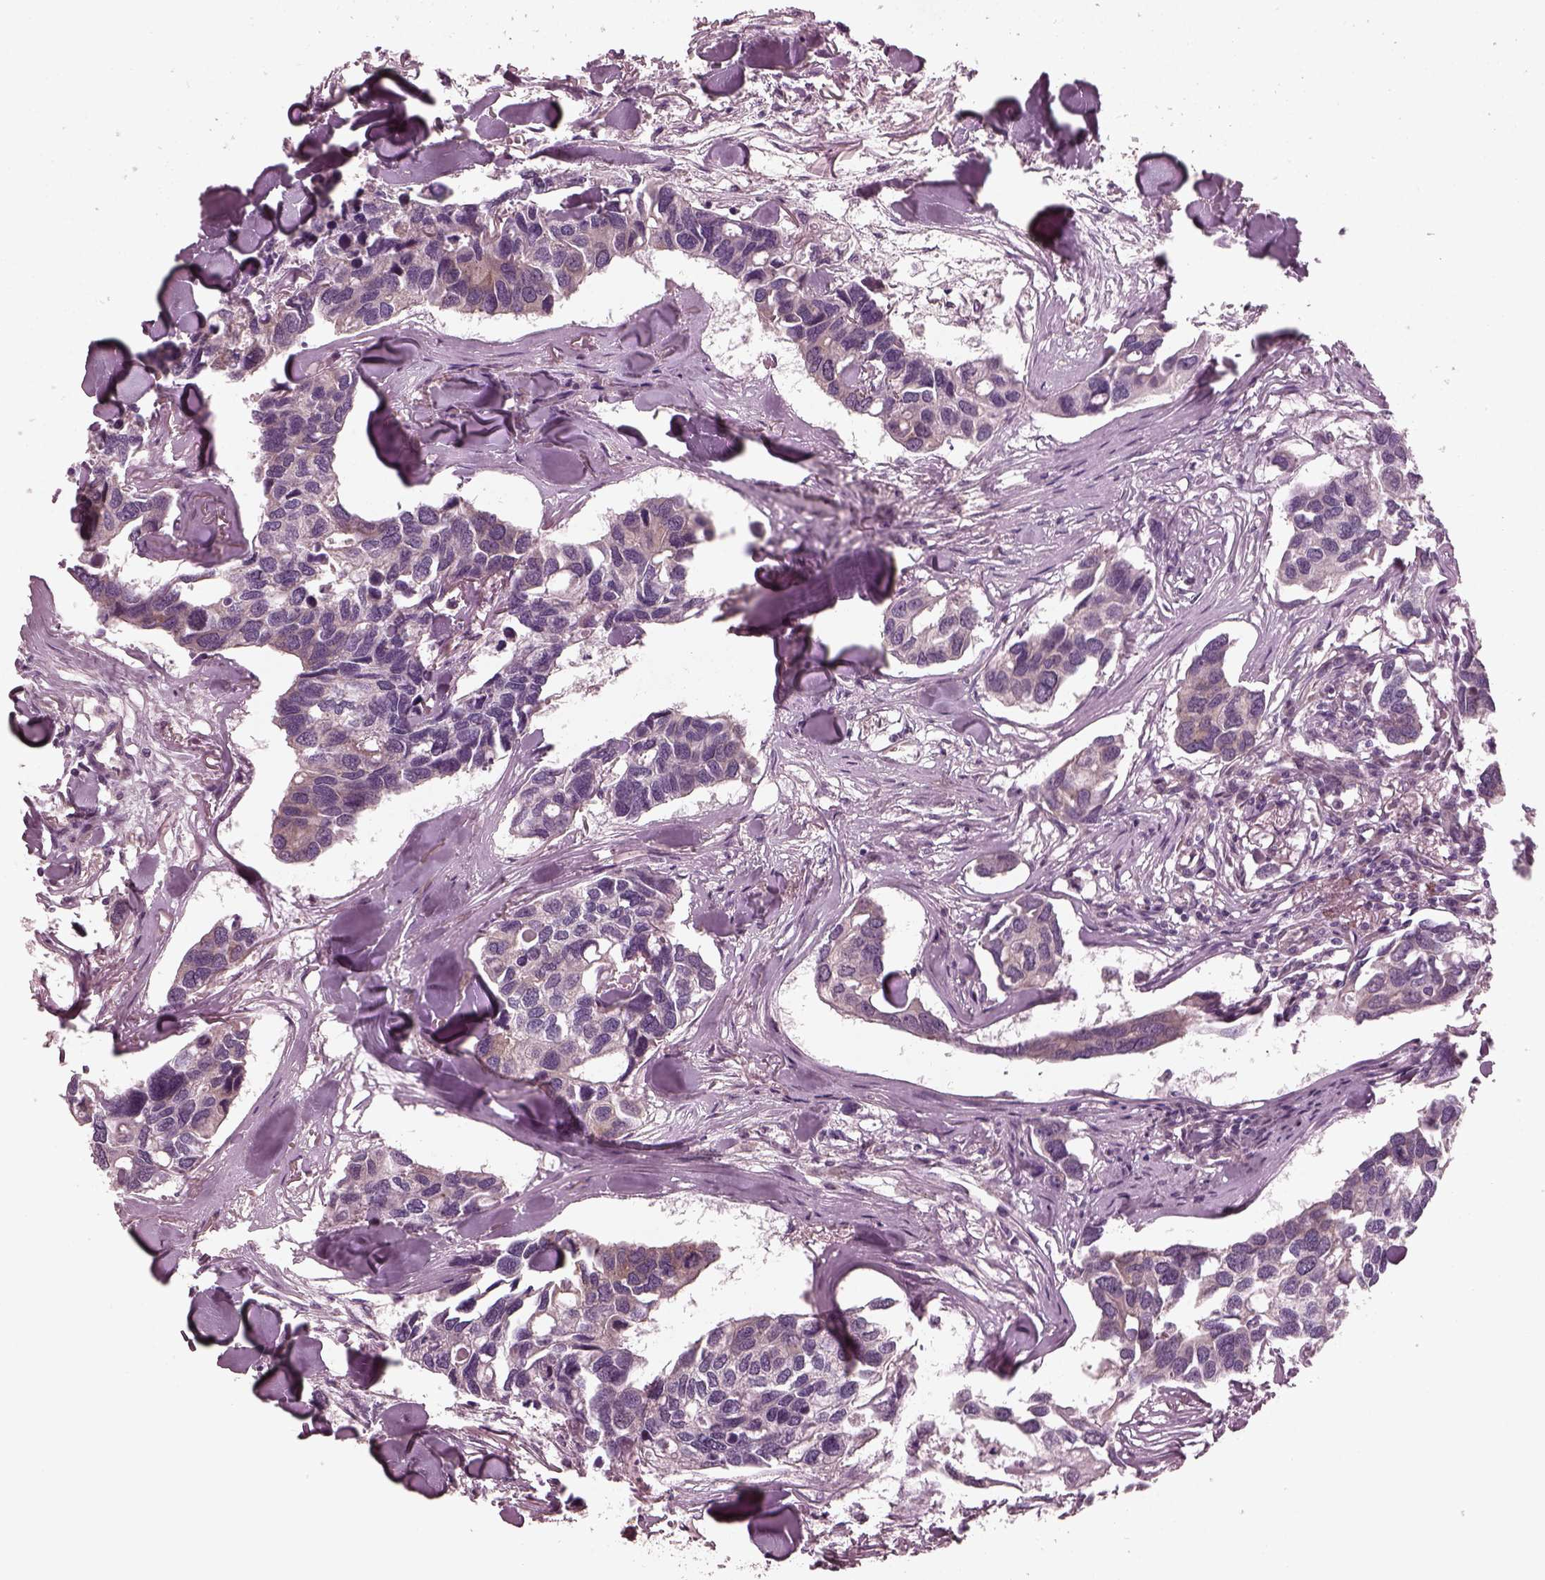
{"staining": {"intensity": "weak", "quantity": "25%-75%", "location": "cytoplasmic/membranous"}, "tissue": "breast cancer", "cell_type": "Tumor cells", "image_type": "cancer", "snomed": [{"axis": "morphology", "description": "Duct carcinoma"}, {"axis": "topography", "description": "Breast"}], "caption": "Weak cytoplasmic/membranous protein expression is seen in about 25%-75% of tumor cells in breast intraductal carcinoma.", "gene": "TUBG1", "patient": {"sex": "female", "age": 83}}